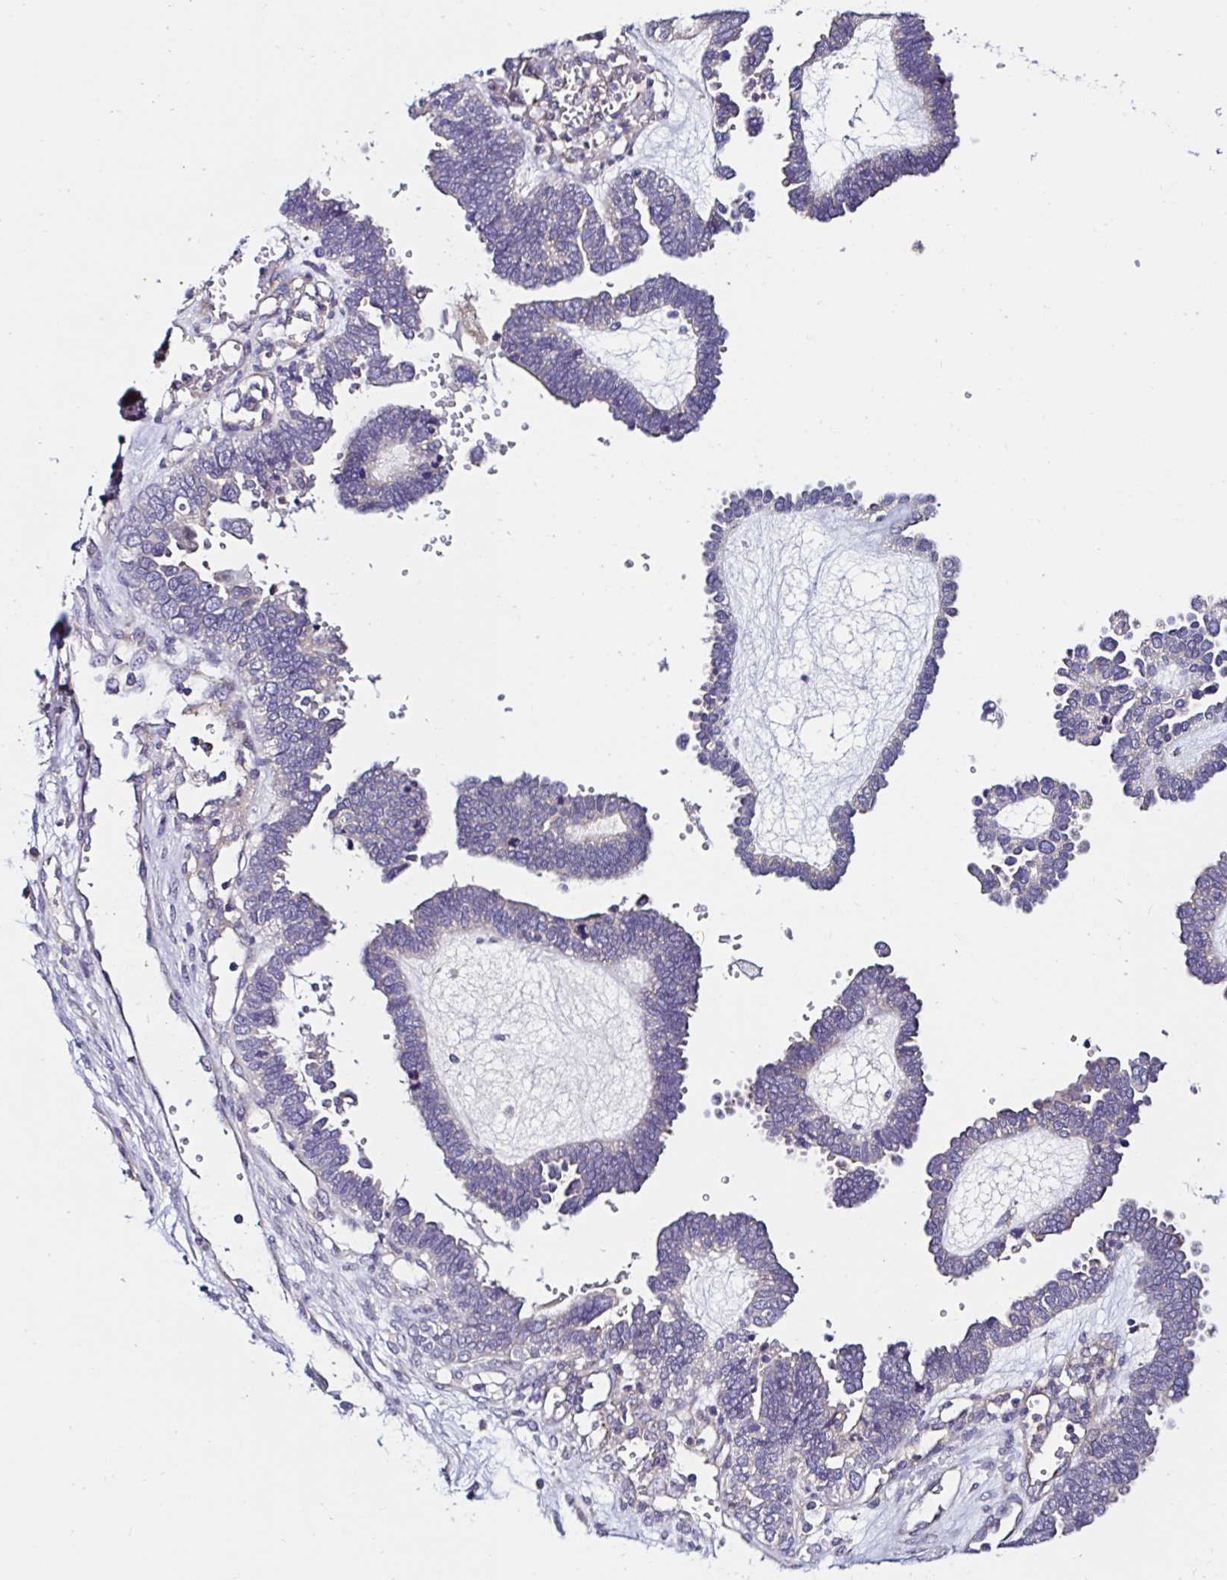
{"staining": {"intensity": "weak", "quantity": "25%-75%", "location": "cytoplasmic/membranous"}, "tissue": "ovarian cancer", "cell_type": "Tumor cells", "image_type": "cancer", "snomed": [{"axis": "morphology", "description": "Cystadenocarcinoma, serous, NOS"}, {"axis": "topography", "description": "Ovary"}], "caption": "Human serous cystadenocarcinoma (ovarian) stained with a brown dye displays weak cytoplasmic/membranous positive expression in about 25%-75% of tumor cells.", "gene": "VSIG2", "patient": {"sex": "female", "age": 51}}